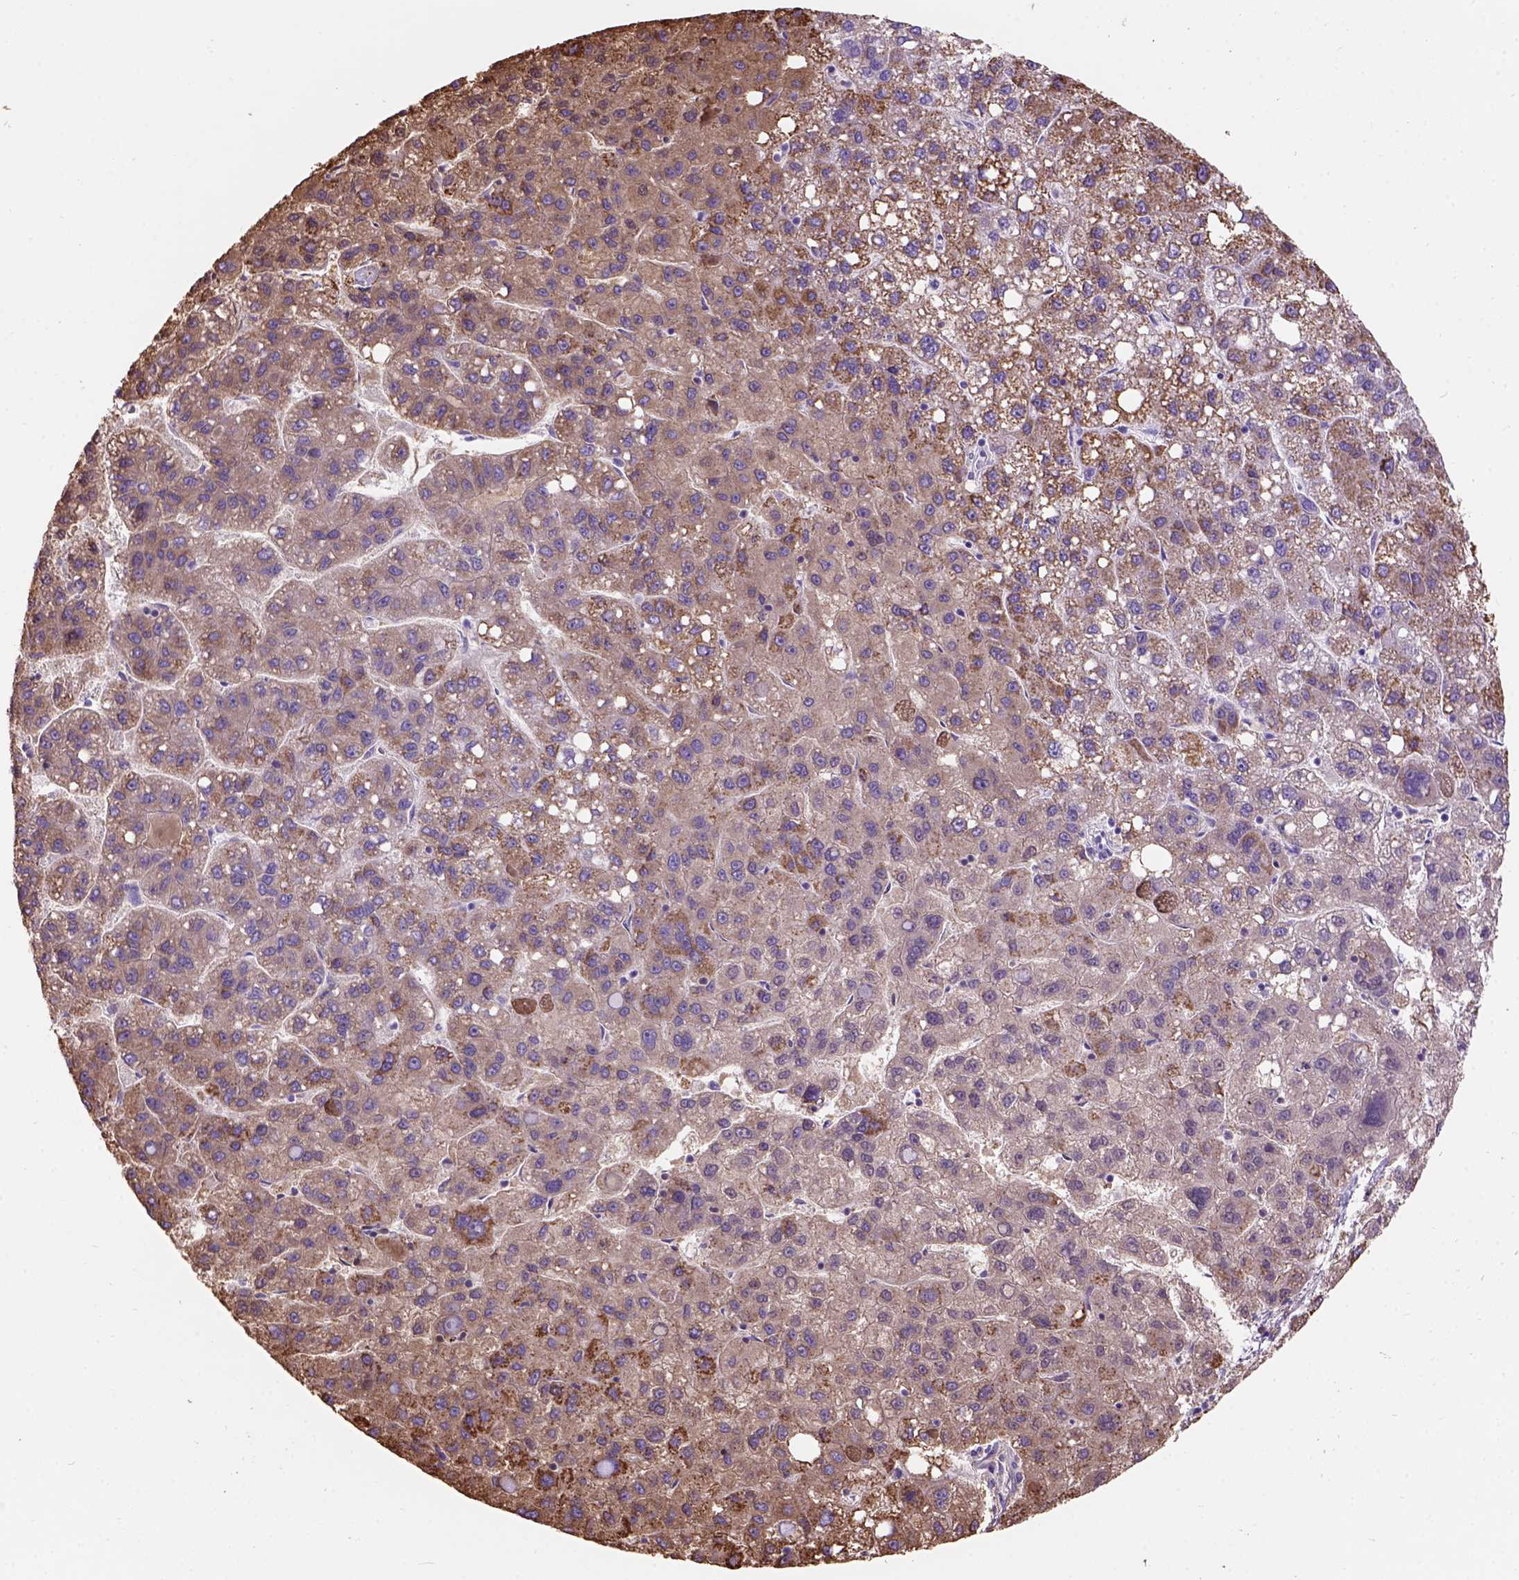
{"staining": {"intensity": "moderate", "quantity": "25%-75%", "location": "cytoplasmic/membranous"}, "tissue": "liver cancer", "cell_type": "Tumor cells", "image_type": "cancer", "snomed": [{"axis": "morphology", "description": "Carcinoma, Hepatocellular, NOS"}, {"axis": "topography", "description": "Liver"}], "caption": "Liver cancer (hepatocellular carcinoma) stained with immunohistochemistry demonstrates moderate cytoplasmic/membranous staining in approximately 25%-75% of tumor cells.", "gene": "L2HGDH", "patient": {"sex": "female", "age": 82}}